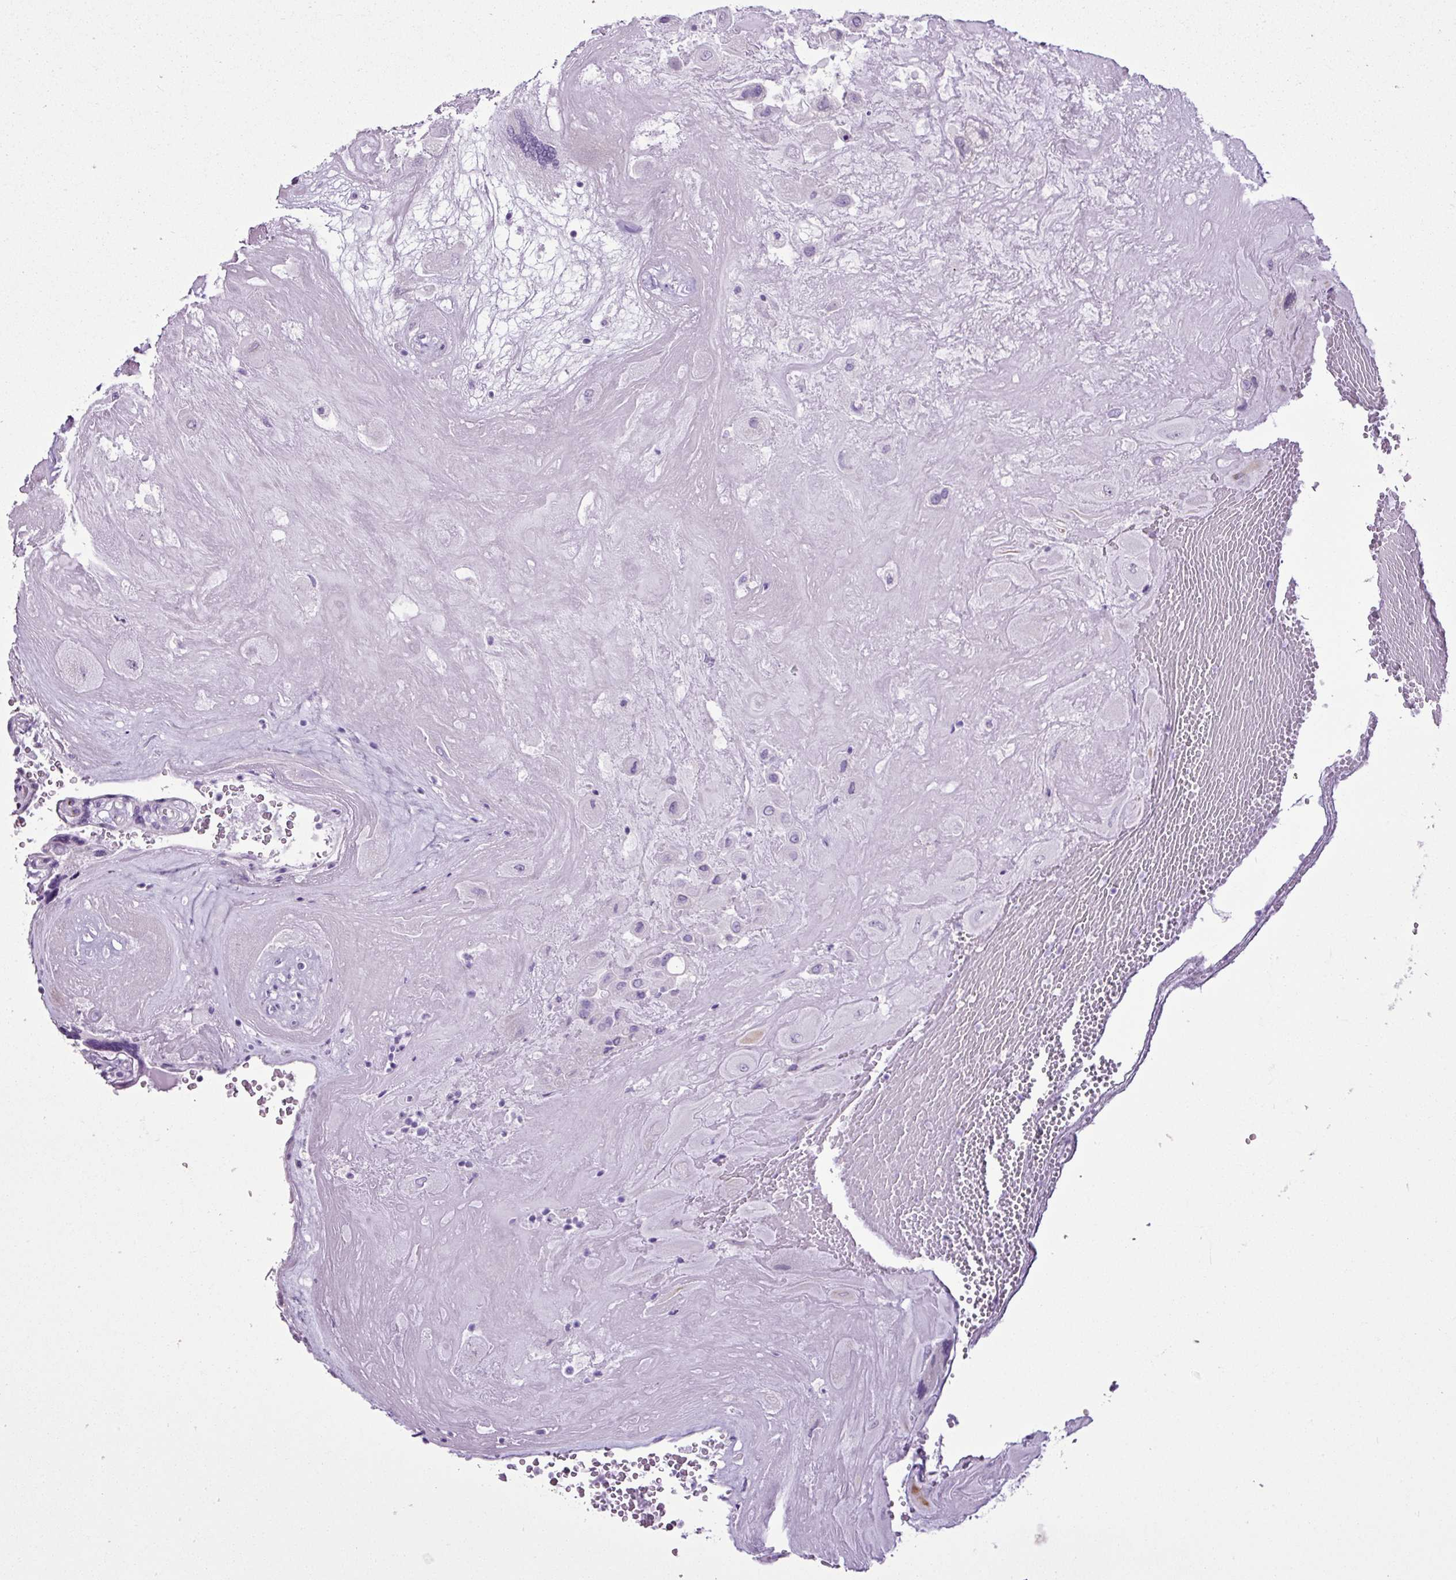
{"staining": {"intensity": "negative", "quantity": "none", "location": "none"}, "tissue": "placenta", "cell_type": "Decidual cells", "image_type": "normal", "snomed": [{"axis": "morphology", "description": "Normal tissue, NOS"}, {"axis": "topography", "description": "Placenta"}], "caption": "IHC image of benign placenta stained for a protein (brown), which exhibits no positivity in decidual cells.", "gene": "LILRB4", "patient": {"sex": "female", "age": 32}}